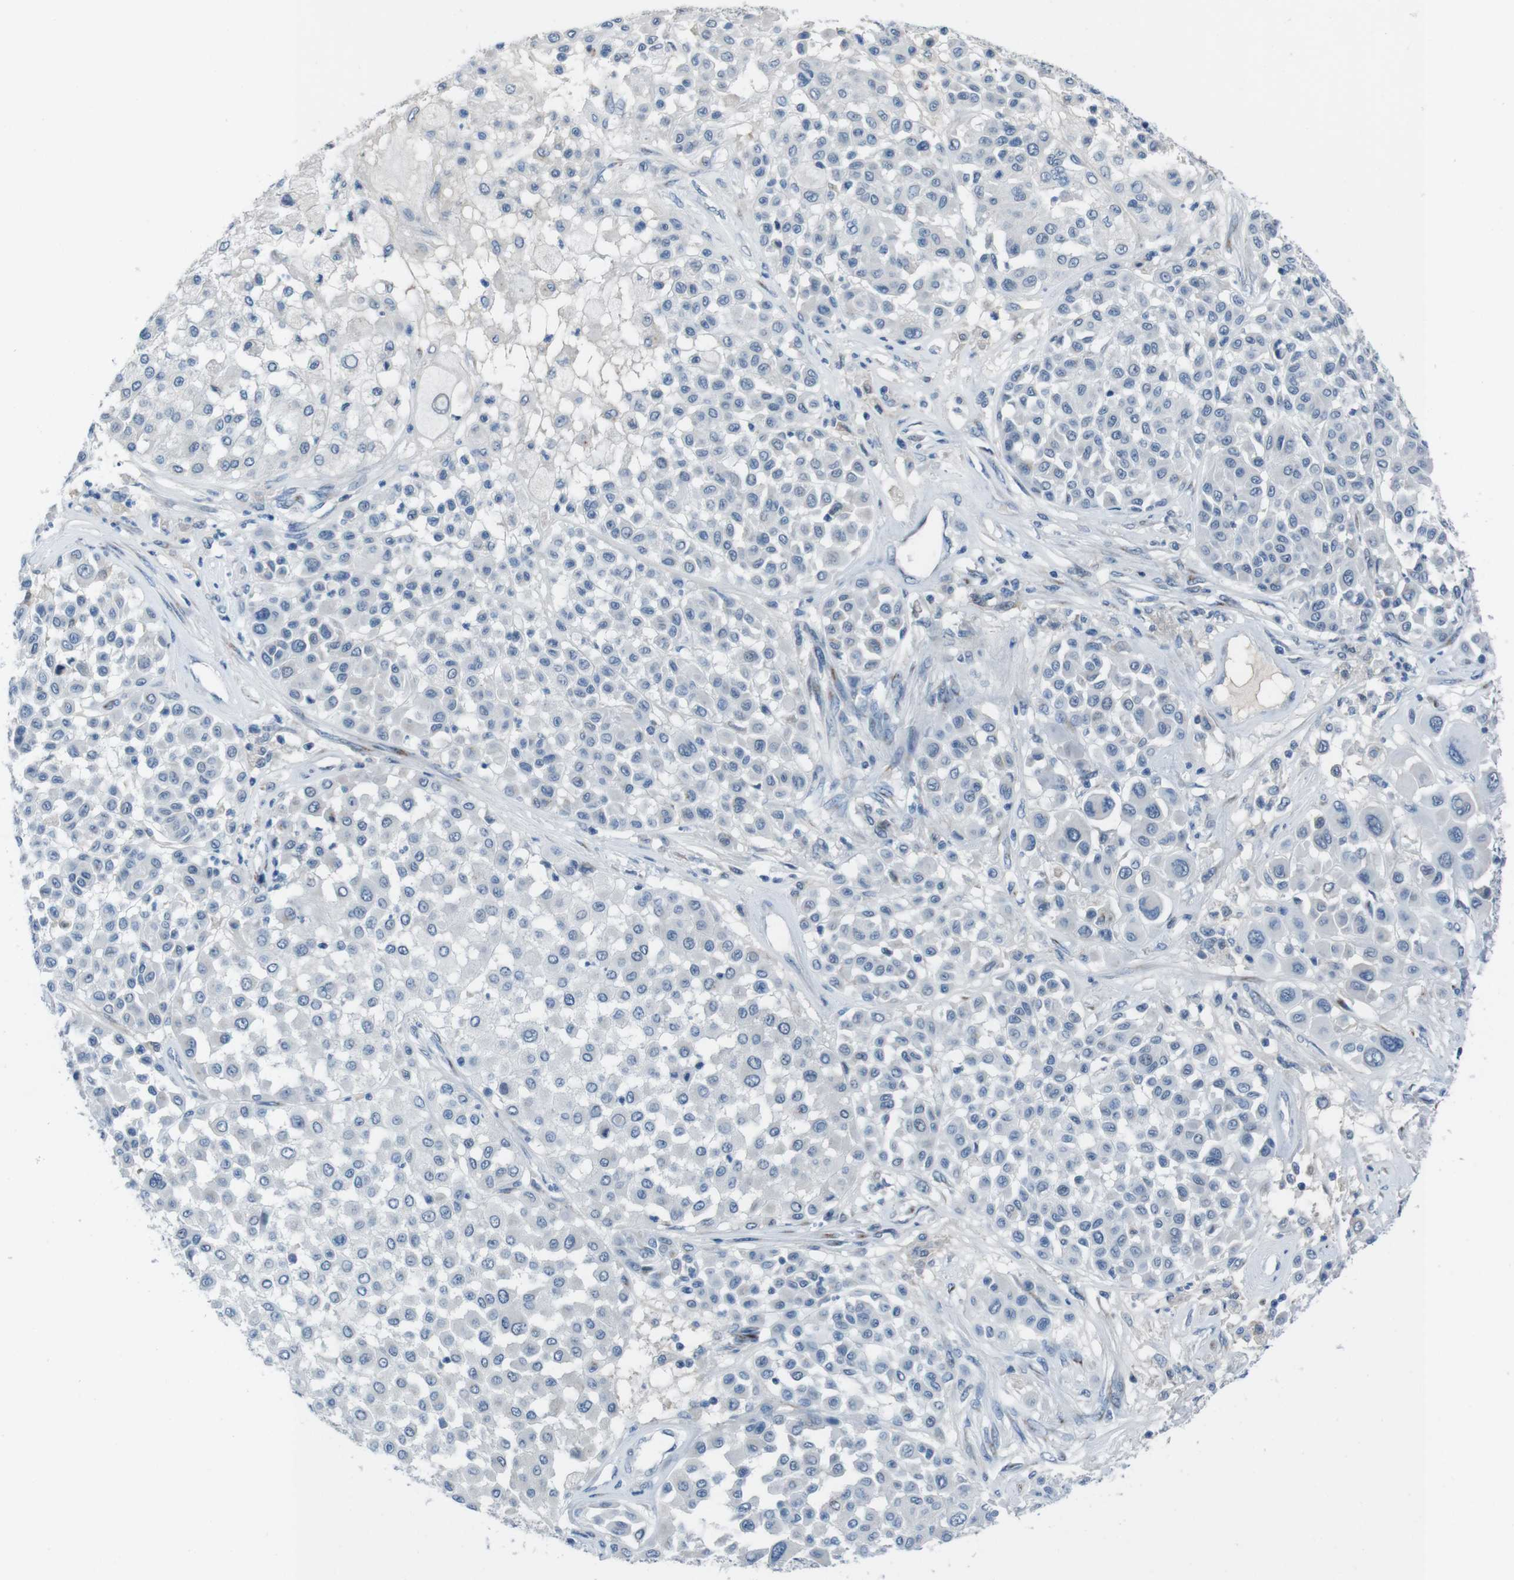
{"staining": {"intensity": "negative", "quantity": "none", "location": "none"}, "tissue": "melanoma", "cell_type": "Tumor cells", "image_type": "cancer", "snomed": [{"axis": "morphology", "description": "Malignant melanoma, Metastatic site"}, {"axis": "topography", "description": "Soft tissue"}], "caption": "The histopathology image shows no significant staining in tumor cells of malignant melanoma (metastatic site).", "gene": "CDHR2", "patient": {"sex": "male", "age": 41}}